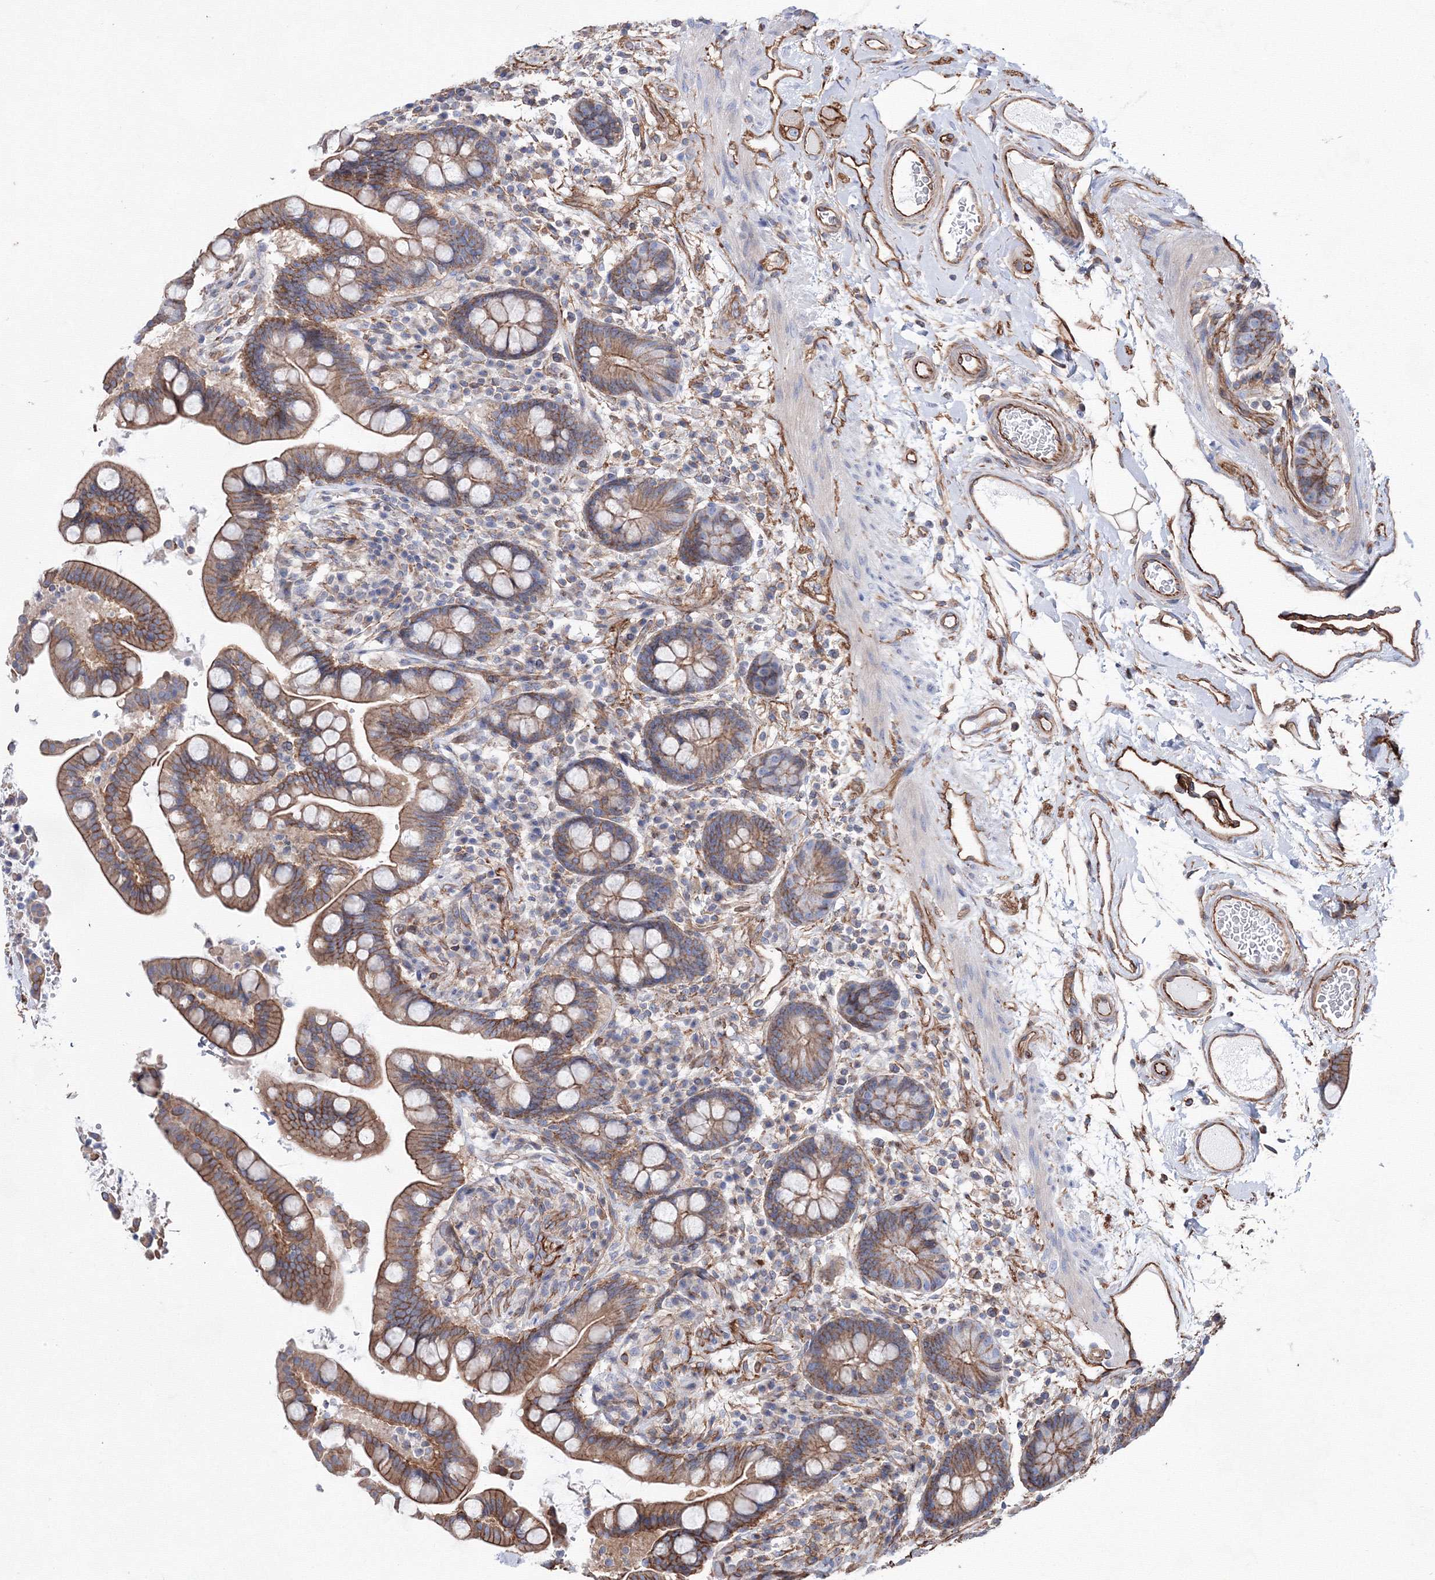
{"staining": {"intensity": "moderate", "quantity": ">75%", "location": "cytoplasmic/membranous"}, "tissue": "colon", "cell_type": "Endothelial cells", "image_type": "normal", "snomed": [{"axis": "morphology", "description": "Normal tissue, NOS"}, {"axis": "topography", "description": "Colon"}], "caption": "A medium amount of moderate cytoplasmic/membranous positivity is appreciated in about >75% of endothelial cells in benign colon.", "gene": "ANKRD37", "patient": {"sex": "male", "age": 73}}